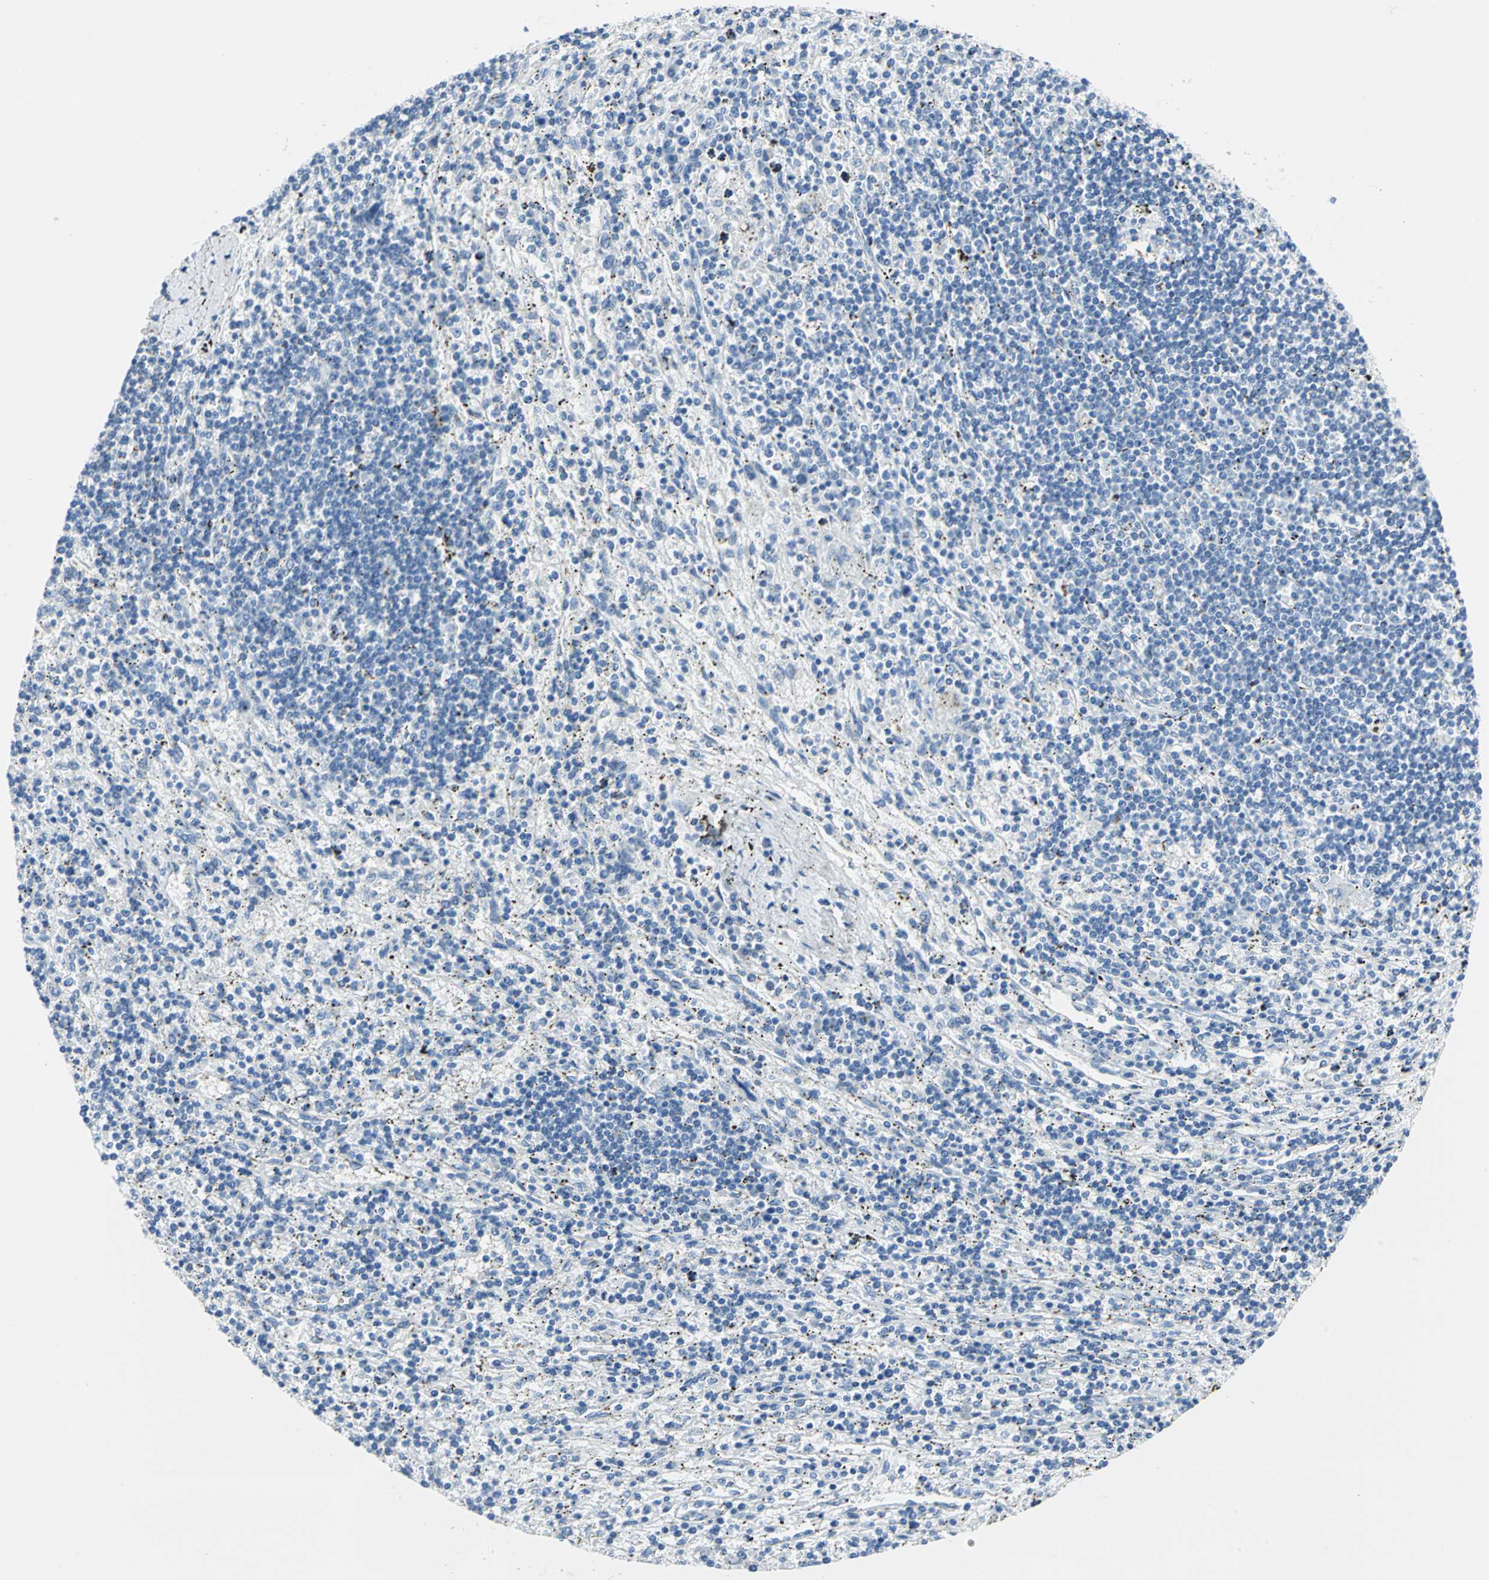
{"staining": {"intensity": "negative", "quantity": "none", "location": "none"}, "tissue": "lymphoma", "cell_type": "Tumor cells", "image_type": "cancer", "snomed": [{"axis": "morphology", "description": "Malignant lymphoma, non-Hodgkin's type, Low grade"}, {"axis": "topography", "description": "Spleen"}], "caption": "Tumor cells are negative for protein expression in human malignant lymphoma, non-Hodgkin's type (low-grade).", "gene": "SFN", "patient": {"sex": "male", "age": 76}}